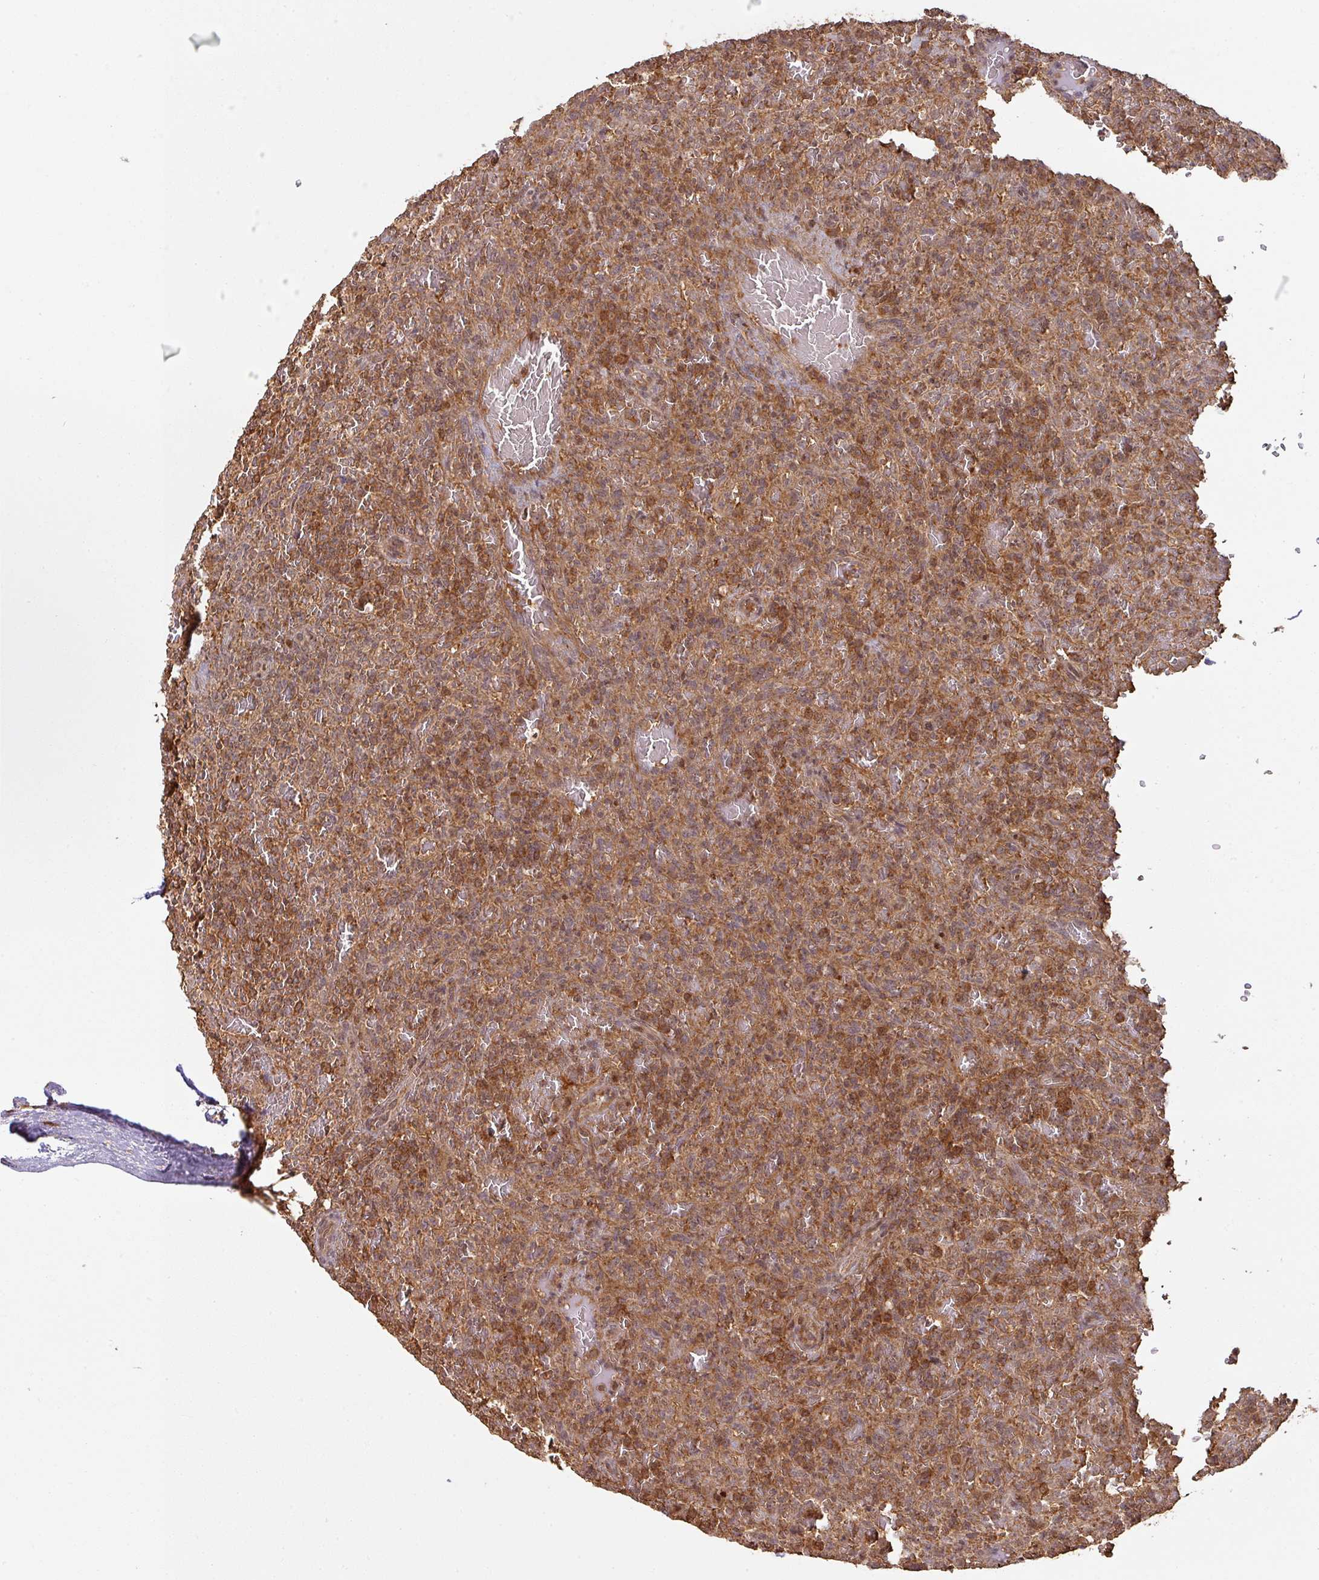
{"staining": {"intensity": "moderate", "quantity": ">75%", "location": "cytoplasmic/membranous"}, "tissue": "lymphoma", "cell_type": "Tumor cells", "image_type": "cancer", "snomed": [{"axis": "morphology", "description": "Malignant lymphoma, non-Hodgkin's type, Low grade"}, {"axis": "topography", "description": "Spleen"}], "caption": "This micrograph shows immunohistochemistry (IHC) staining of malignant lymphoma, non-Hodgkin's type (low-grade), with medium moderate cytoplasmic/membranous expression in approximately >75% of tumor cells.", "gene": "ZNF322", "patient": {"sex": "female", "age": 64}}